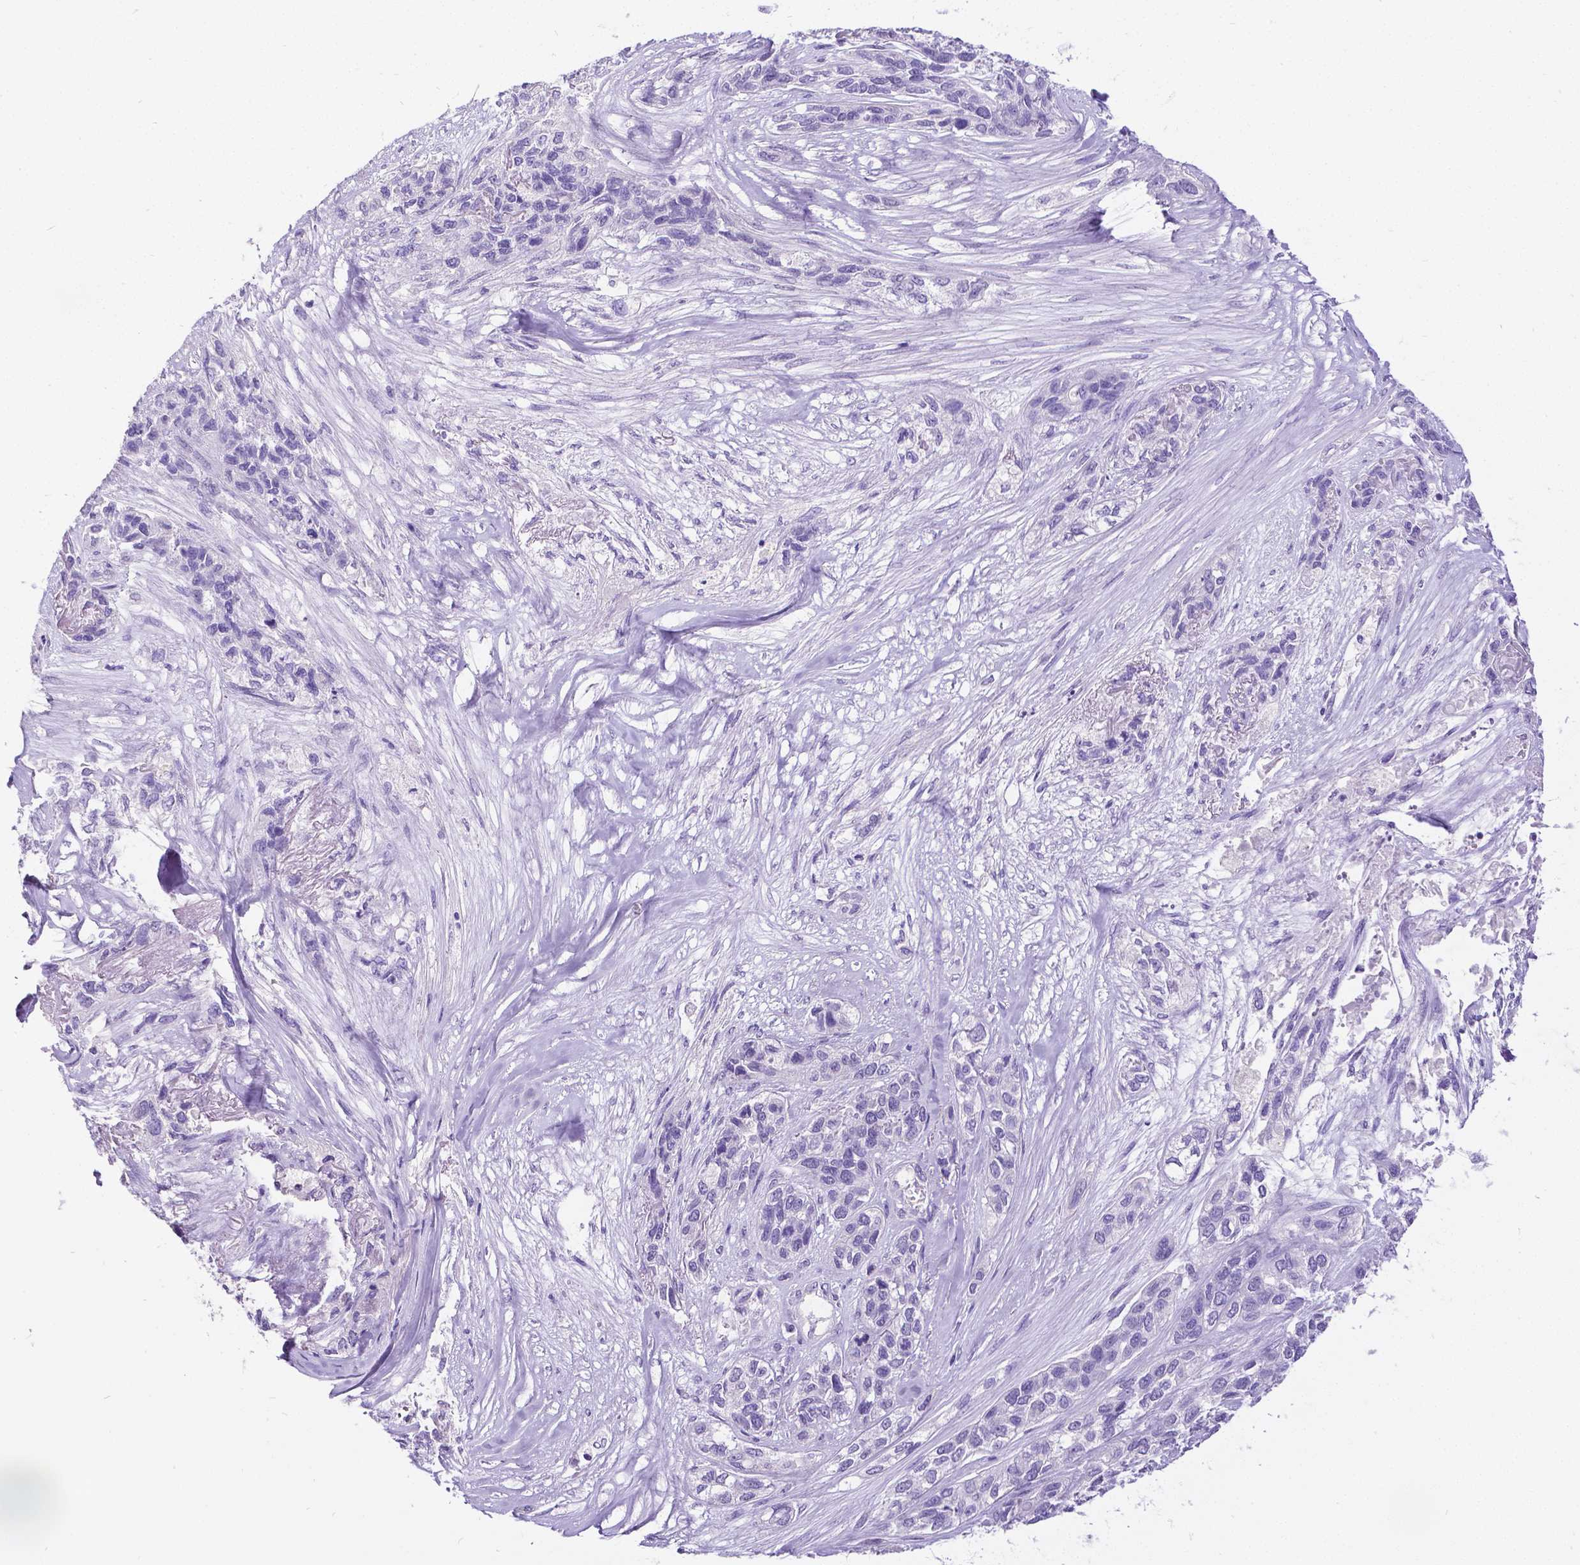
{"staining": {"intensity": "negative", "quantity": "none", "location": "none"}, "tissue": "lung cancer", "cell_type": "Tumor cells", "image_type": "cancer", "snomed": [{"axis": "morphology", "description": "Squamous cell carcinoma, NOS"}, {"axis": "topography", "description": "Lung"}], "caption": "An image of lung squamous cell carcinoma stained for a protein exhibits no brown staining in tumor cells. (DAB (3,3'-diaminobenzidine) immunohistochemistry (IHC) with hematoxylin counter stain).", "gene": "SATB2", "patient": {"sex": "female", "age": 70}}